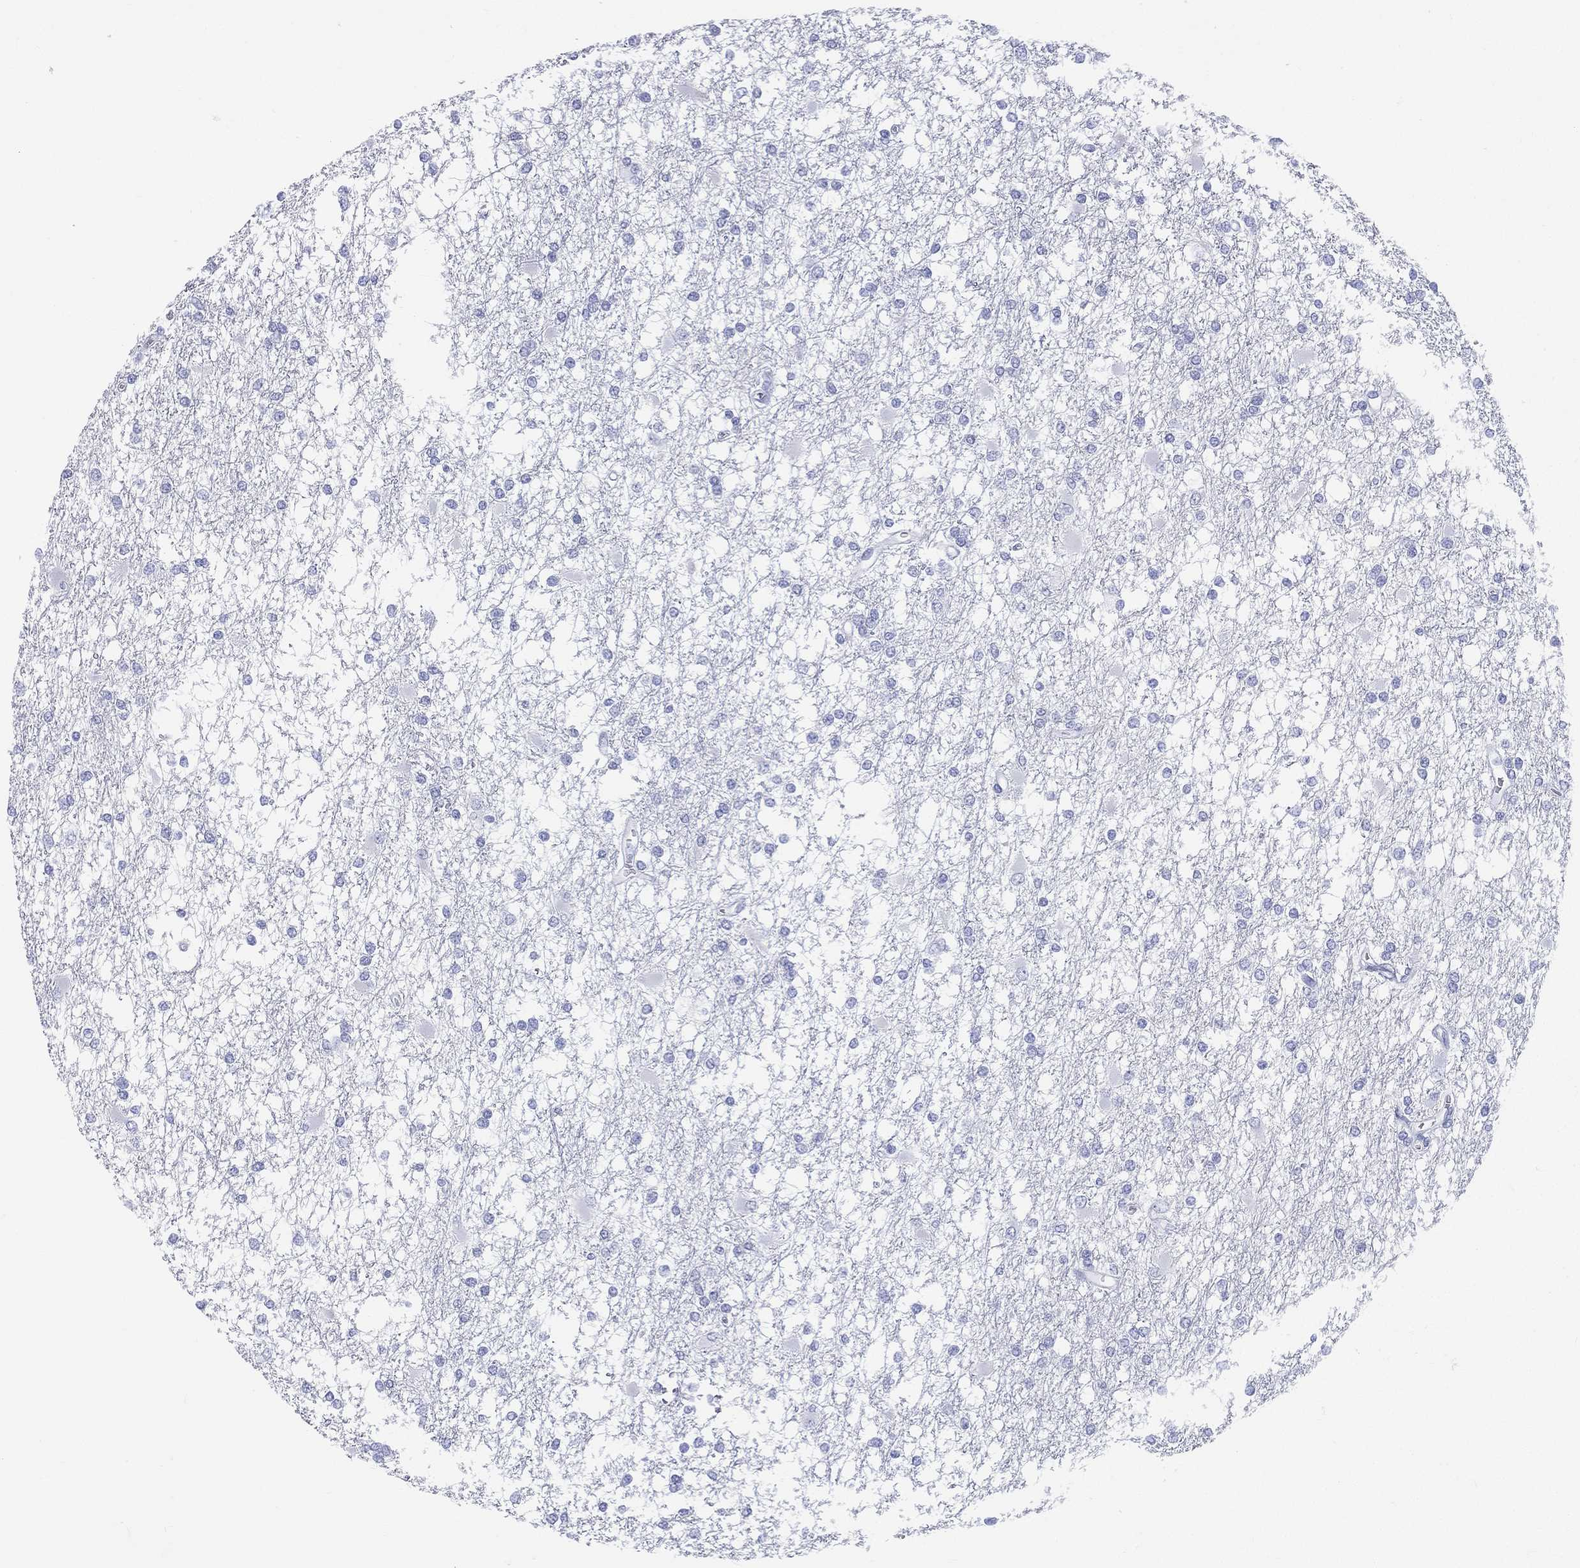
{"staining": {"intensity": "negative", "quantity": "none", "location": "none"}, "tissue": "glioma", "cell_type": "Tumor cells", "image_type": "cancer", "snomed": [{"axis": "morphology", "description": "Glioma, malignant, High grade"}, {"axis": "topography", "description": "Cerebral cortex"}], "caption": "Glioma was stained to show a protein in brown. There is no significant positivity in tumor cells. Nuclei are stained in blue.", "gene": "ETNPPL", "patient": {"sex": "male", "age": 79}}